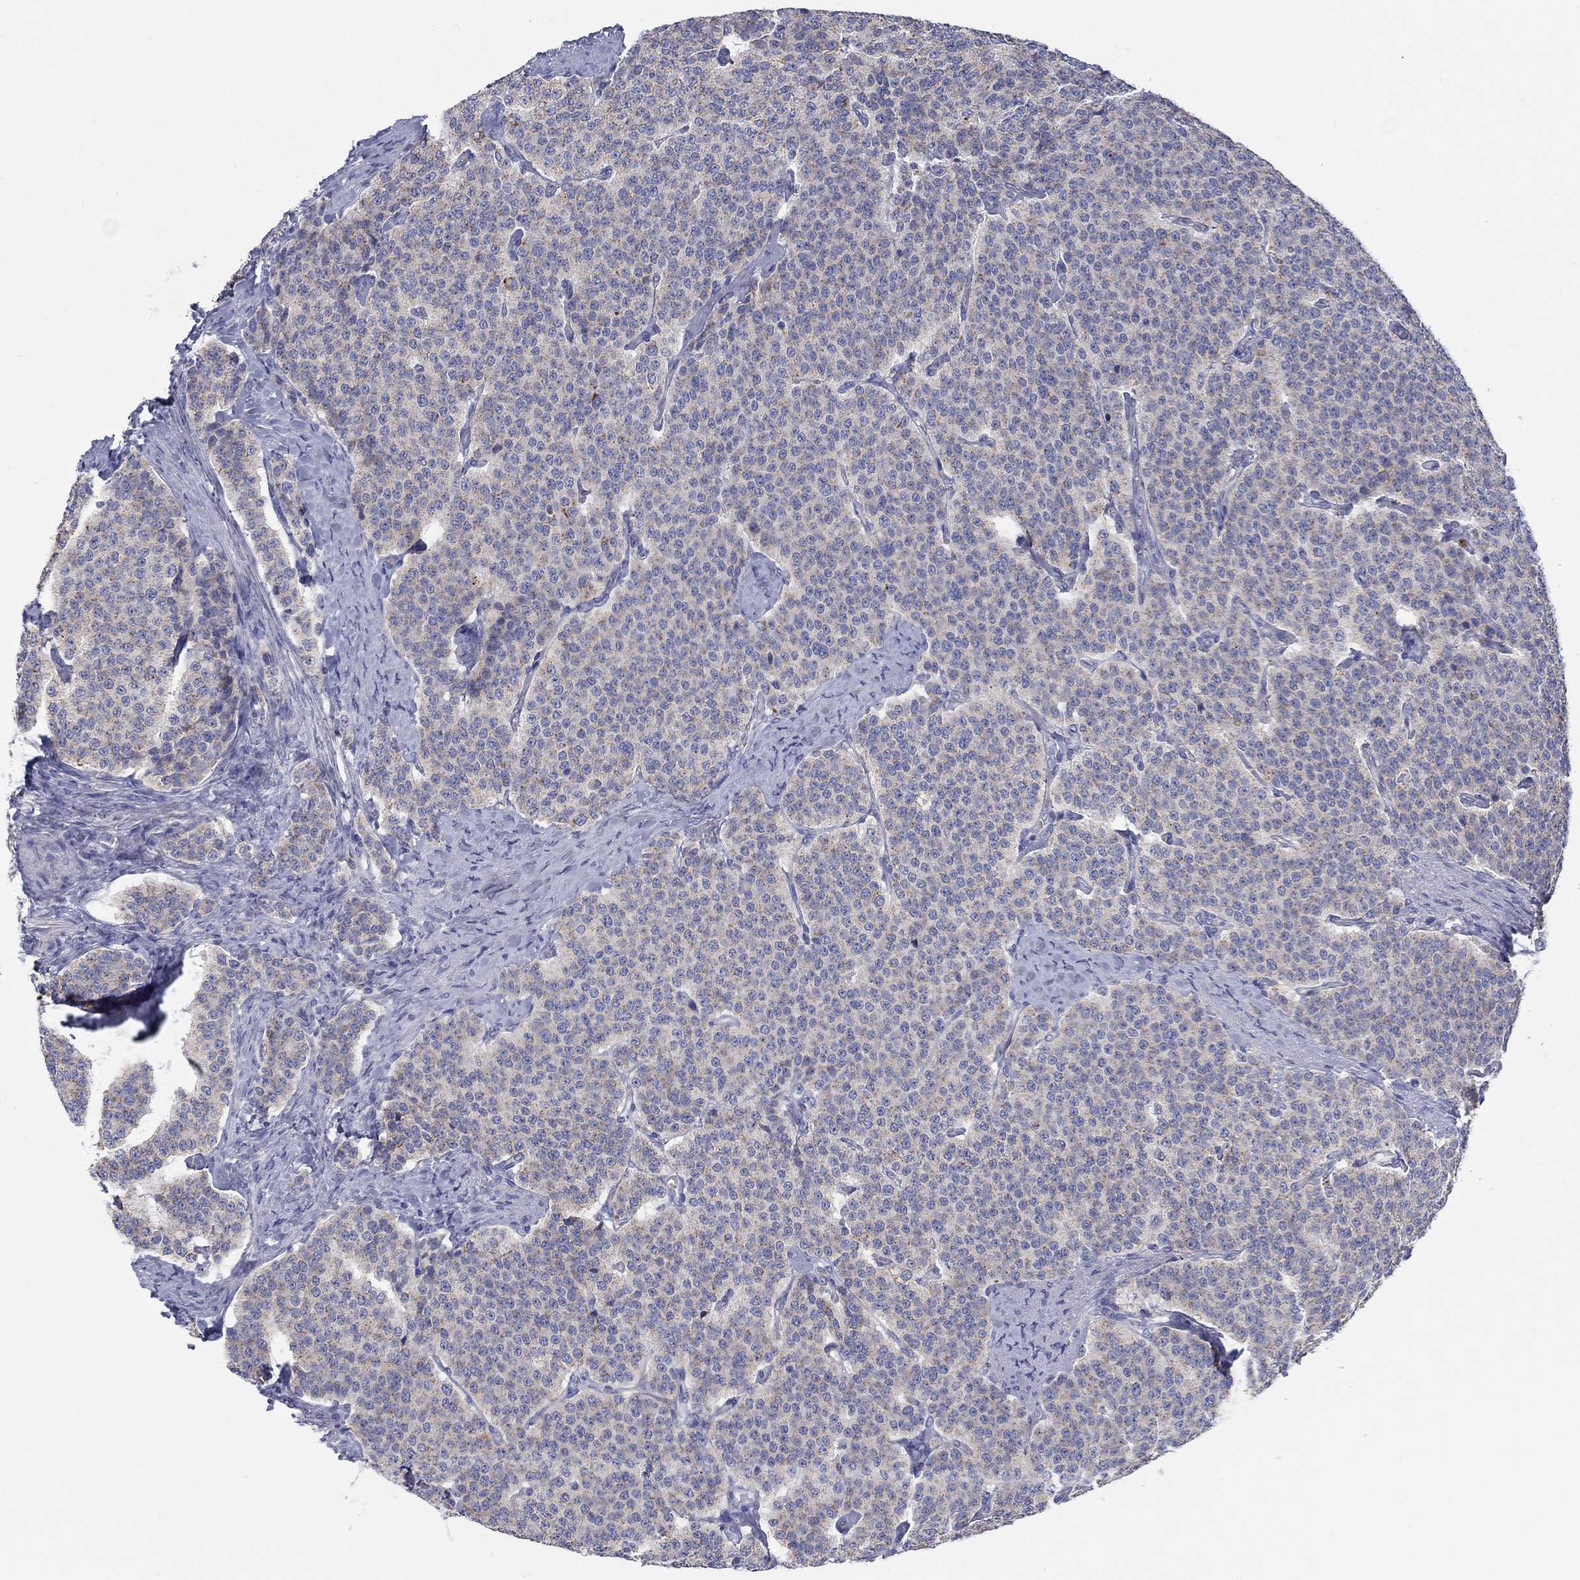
{"staining": {"intensity": "weak", "quantity": "25%-75%", "location": "cytoplasmic/membranous"}, "tissue": "carcinoid", "cell_type": "Tumor cells", "image_type": "cancer", "snomed": [{"axis": "morphology", "description": "Carcinoid, malignant, NOS"}, {"axis": "topography", "description": "Small intestine"}], "caption": "Carcinoid (malignant) tissue reveals weak cytoplasmic/membranous positivity in about 25%-75% of tumor cells, visualized by immunohistochemistry.", "gene": "BCO2", "patient": {"sex": "female", "age": 58}}